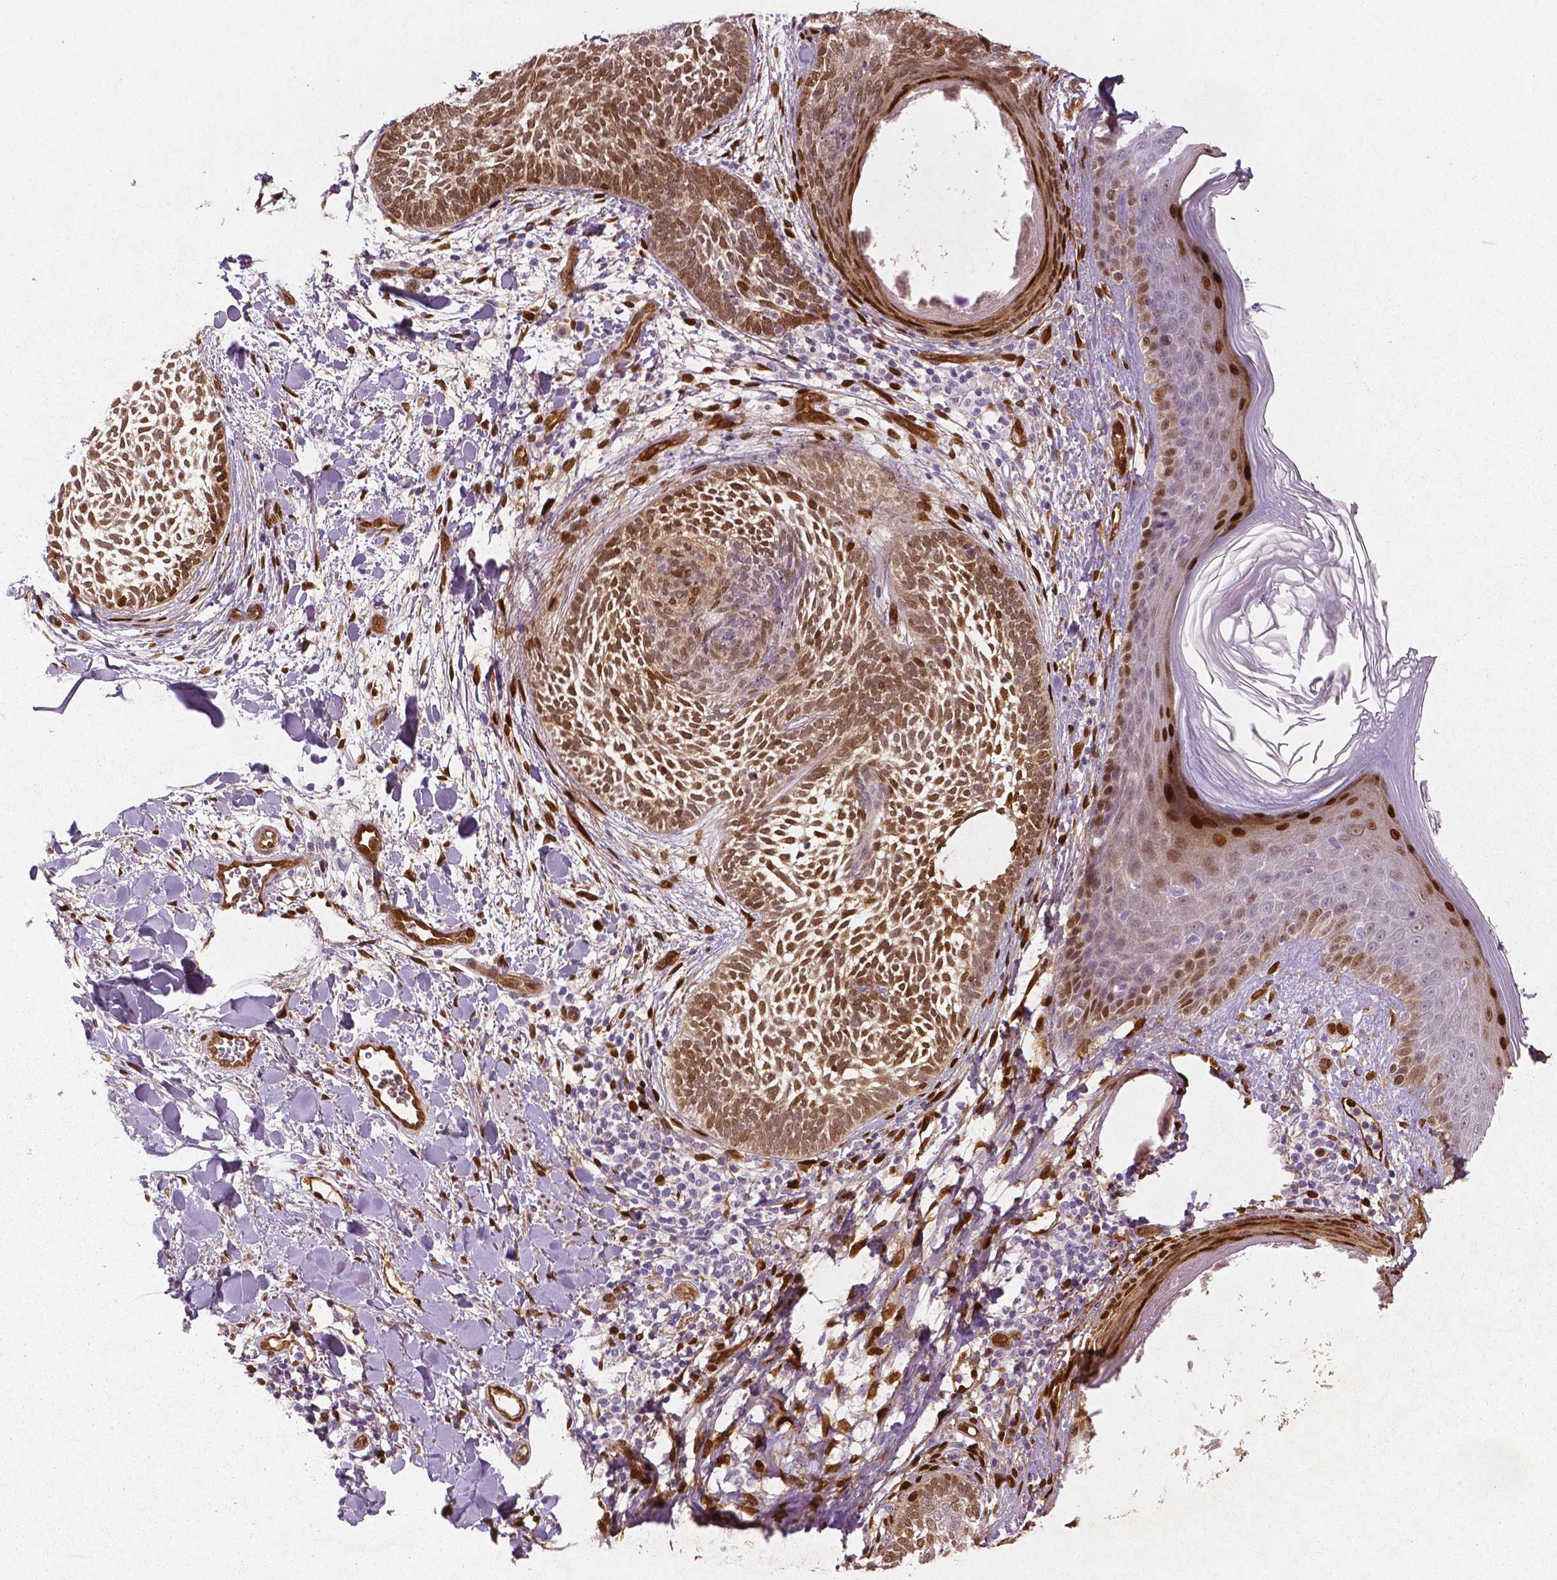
{"staining": {"intensity": "moderate", "quantity": ">75%", "location": "cytoplasmic/membranous,nuclear"}, "tissue": "skin cancer", "cell_type": "Tumor cells", "image_type": "cancer", "snomed": [{"axis": "morphology", "description": "Normal tissue, NOS"}, {"axis": "morphology", "description": "Basal cell carcinoma"}, {"axis": "topography", "description": "Skin"}], "caption": "A high-resolution photomicrograph shows immunohistochemistry (IHC) staining of skin cancer (basal cell carcinoma), which displays moderate cytoplasmic/membranous and nuclear positivity in approximately >75% of tumor cells.", "gene": "WWTR1", "patient": {"sex": "male", "age": 46}}